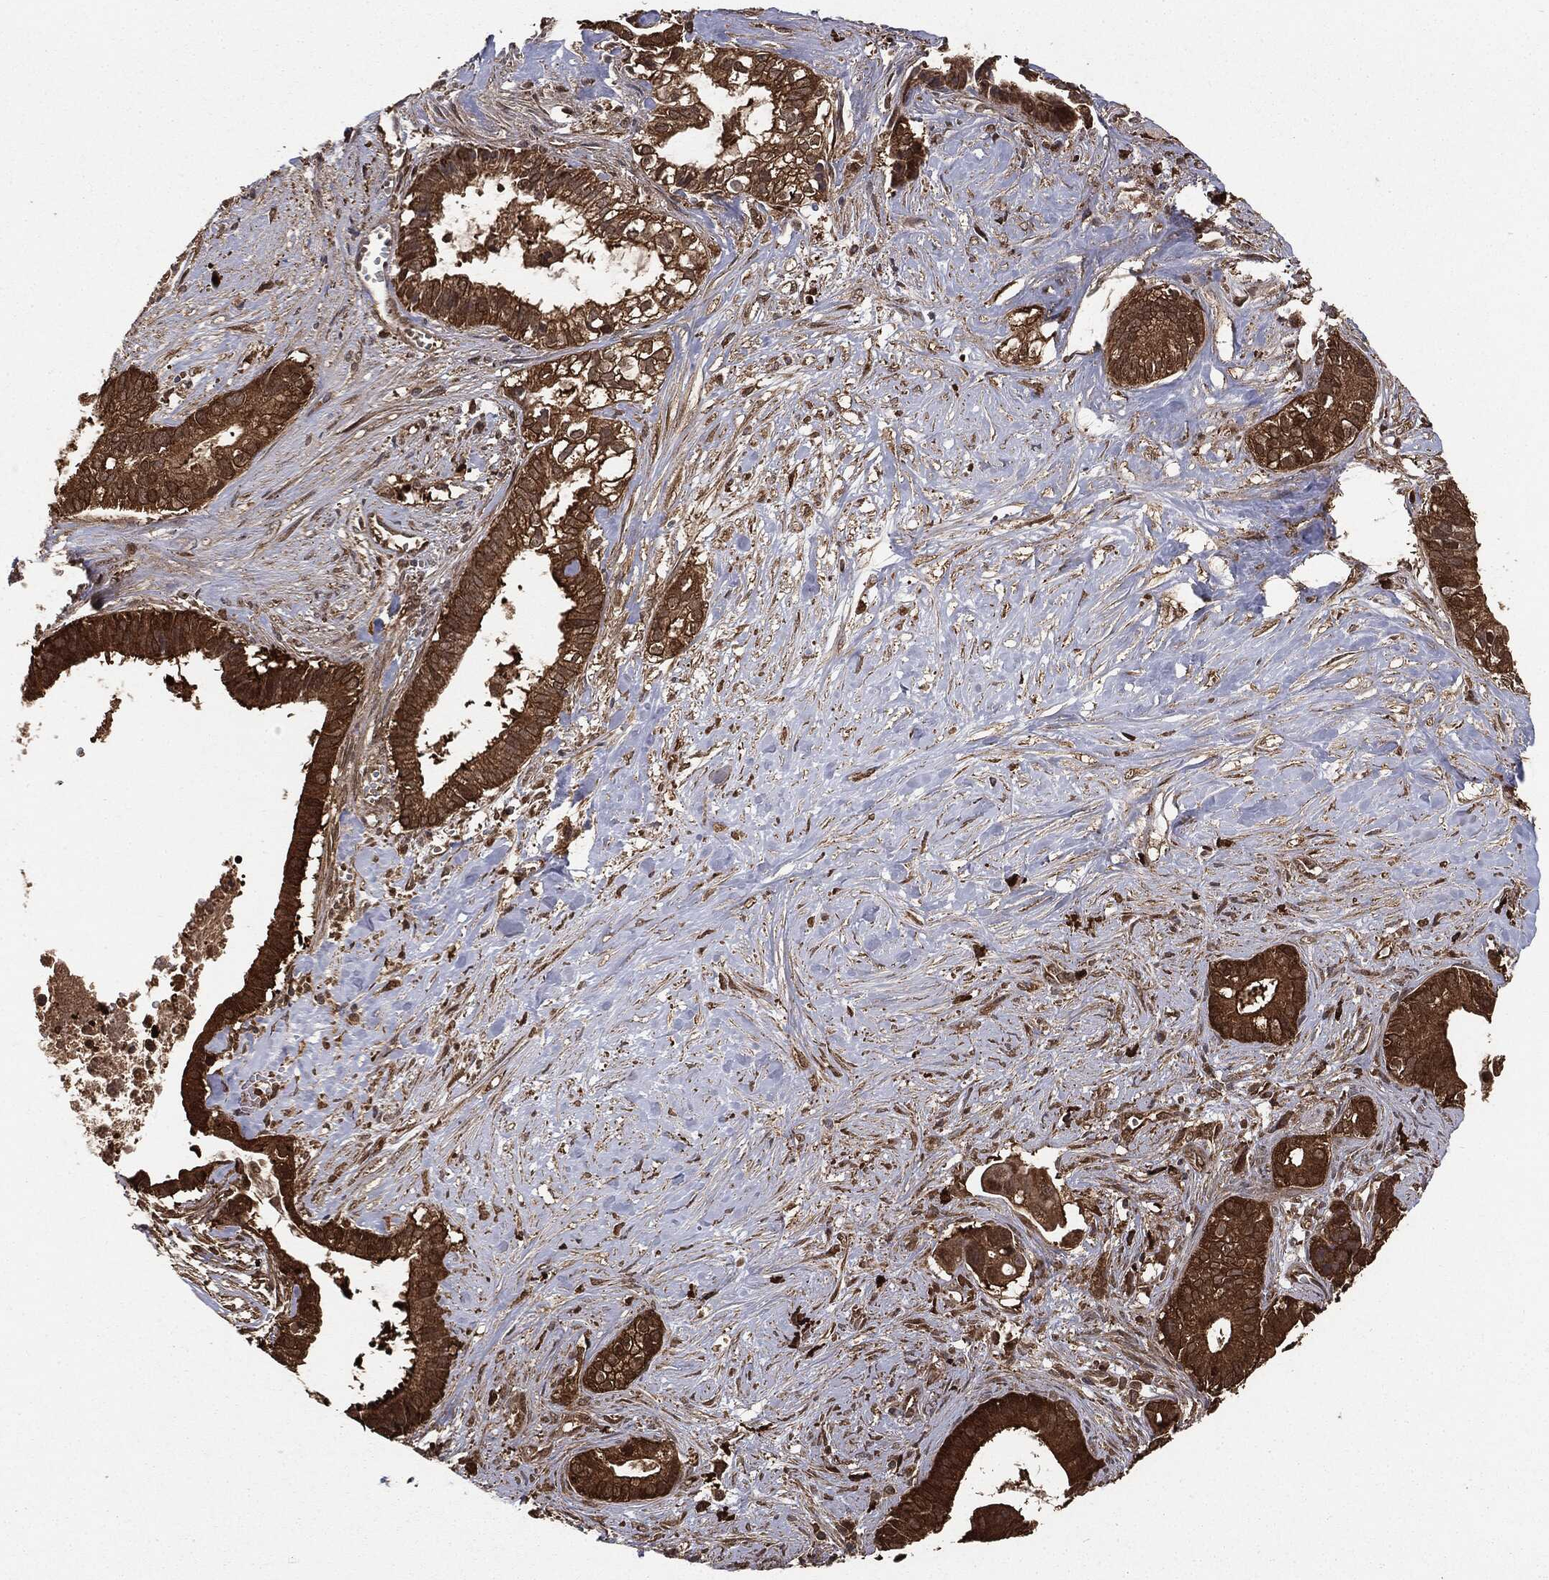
{"staining": {"intensity": "strong", "quantity": ">75%", "location": "cytoplasmic/membranous"}, "tissue": "pancreatic cancer", "cell_type": "Tumor cells", "image_type": "cancer", "snomed": [{"axis": "morphology", "description": "Adenocarcinoma, NOS"}, {"axis": "topography", "description": "Pancreas"}], "caption": "Strong cytoplasmic/membranous protein positivity is seen in about >75% of tumor cells in pancreatic adenocarcinoma.", "gene": "NME1", "patient": {"sex": "male", "age": 61}}